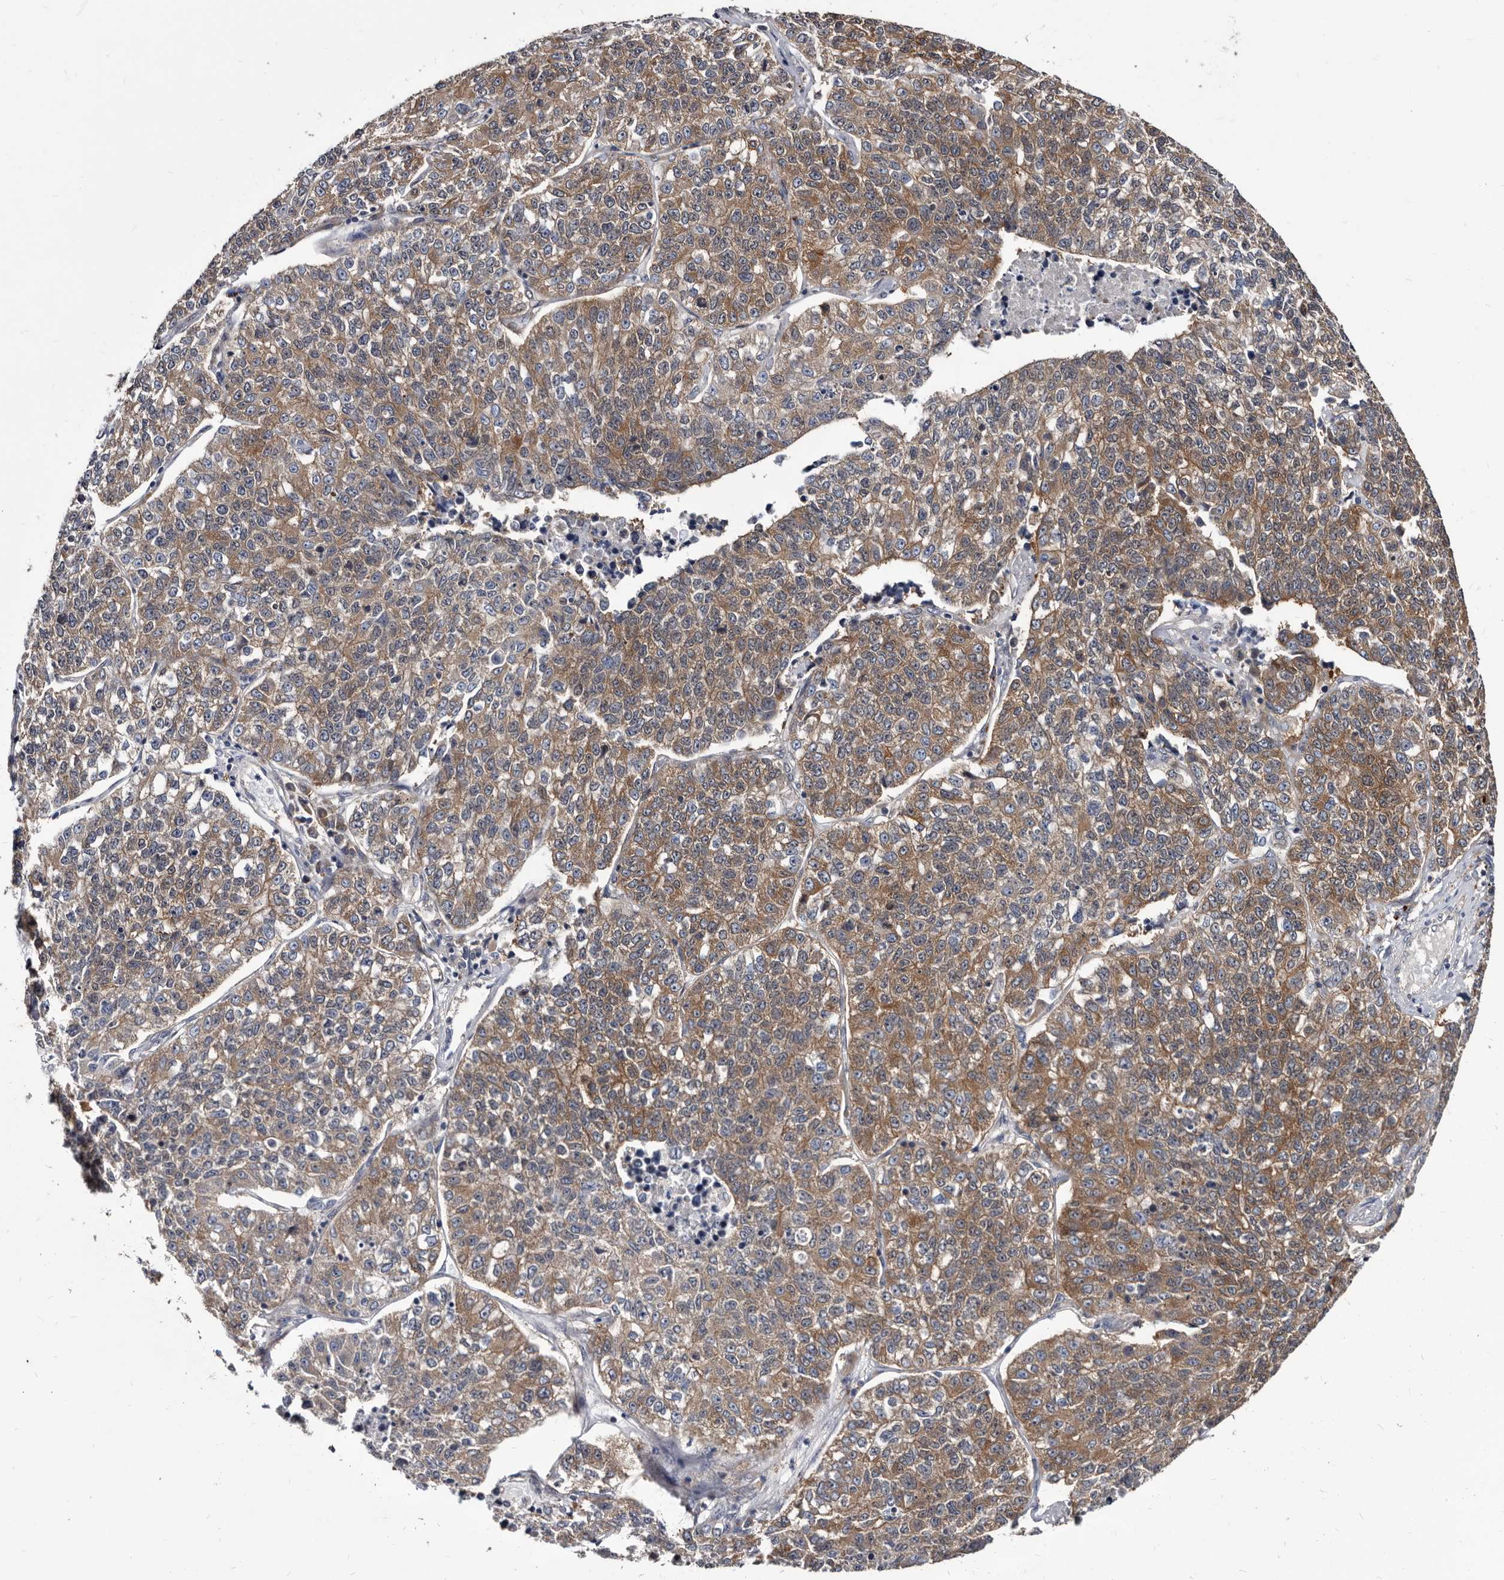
{"staining": {"intensity": "moderate", "quantity": "25%-75%", "location": "cytoplasmic/membranous"}, "tissue": "lung cancer", "cell_type": "Tumor cells", "image_type": "cancer", "snomed": [{"axis": "morphology", "description": "Adenocarcinoma, NOS"}, {"axis": "topography", "description": "Lung"}], "caption": "Immunohistochemical staining of lung cancer (adenocarcinoma) demonstrates medium levels of moderate cytoplasmic/membranous expression in about 25%-75% of tumor cells.", "gene": "ABCF2", "patient": {"sex": "male", "age": 49}}